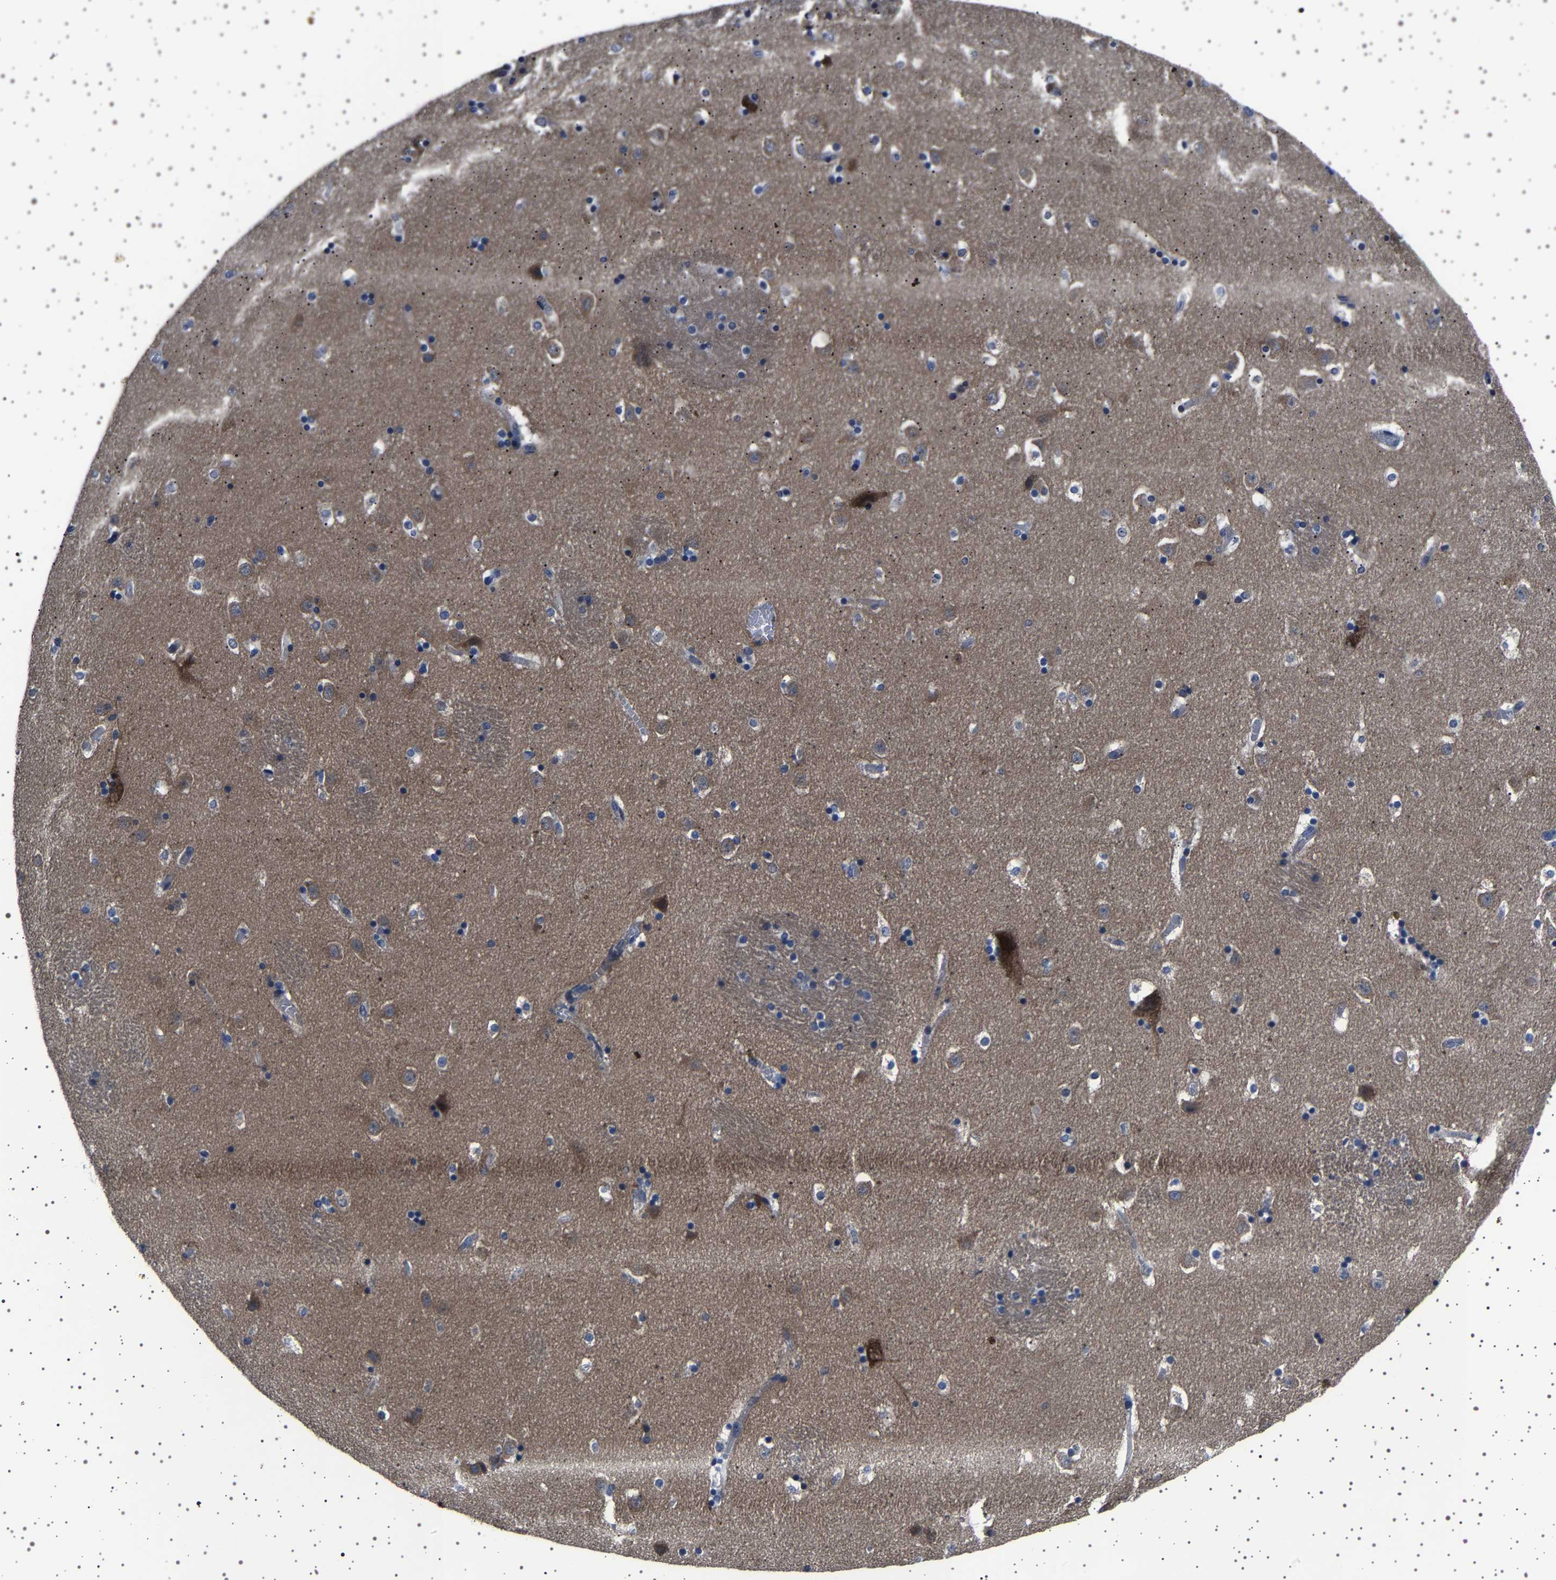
{"staining": {"intensity": "negative", "quantity": "none", "location": "none"}, "tissue": "caudate", "cell_type": "Glial cells", "image_type": "normal", "snomed": [{"axis": "morphology", "description": "Normal tissue, NOS"}, {"axis": "topography", "description": "Lateral ventricle wall"}], "caption": "Micrograph shows no significant protein expression in glial cells of normal caudate.", "gene": "PAK5", "patient": {"sex": "male", "age": 45}}